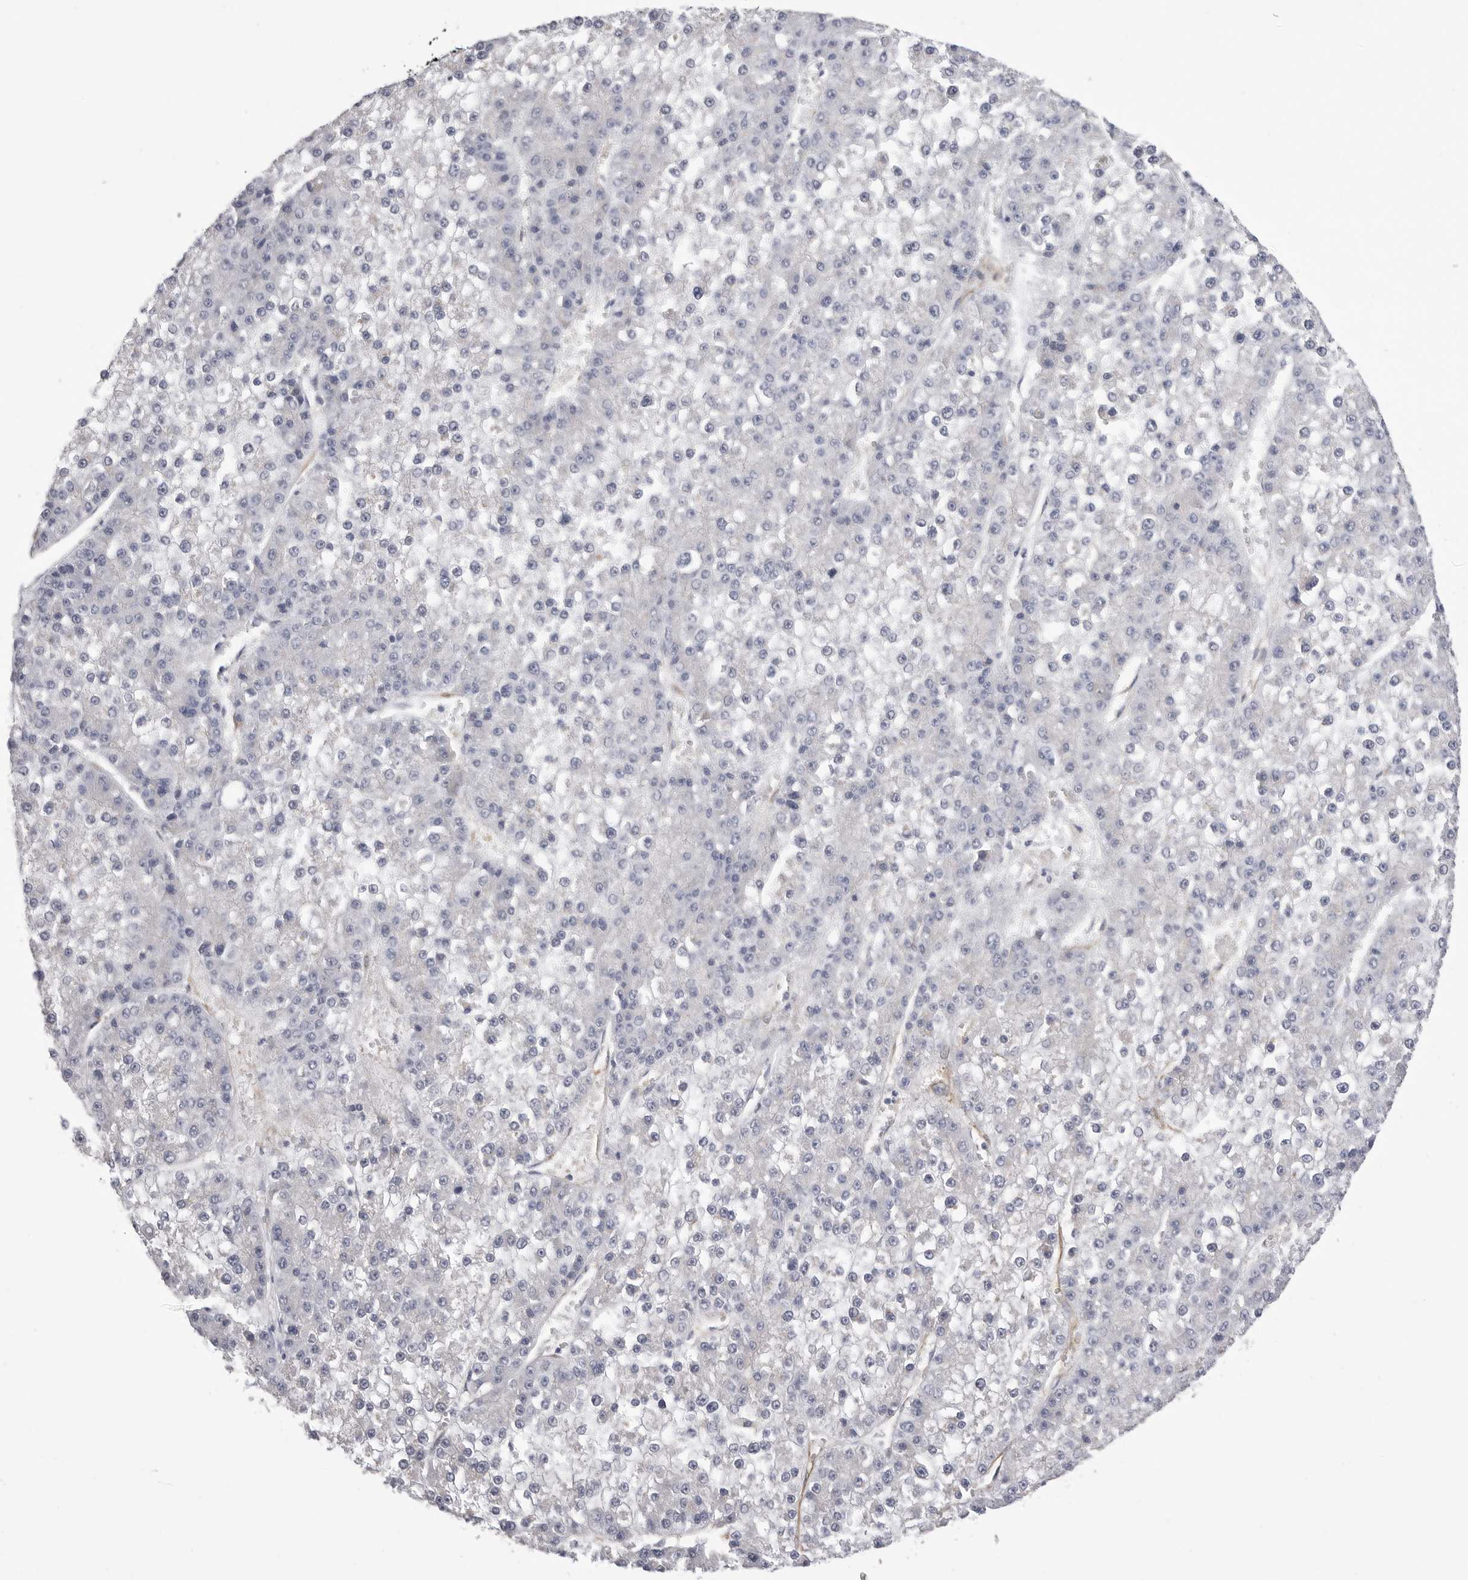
{"staining": {"intensity": "negative", "quantity": "none", "location": "none"}, "tissue": "liver cancer", "cell_type": "Tumor cells", "image_type": "cancer", "snomed": [{"axis": "morphology", "description": "Carcinoma, Hepatocellular, NOS"}, {"axis": "topography", "description": "Liver"}], "caption": "A high-resolution image shows immunohistochemistry (IHC) staining of liver cancer (hepatocellular carcinoma), which displays no significant staining in tumor cells.", "gene": "AKAP12", "patient": {"sex": "female", "age": 73}}